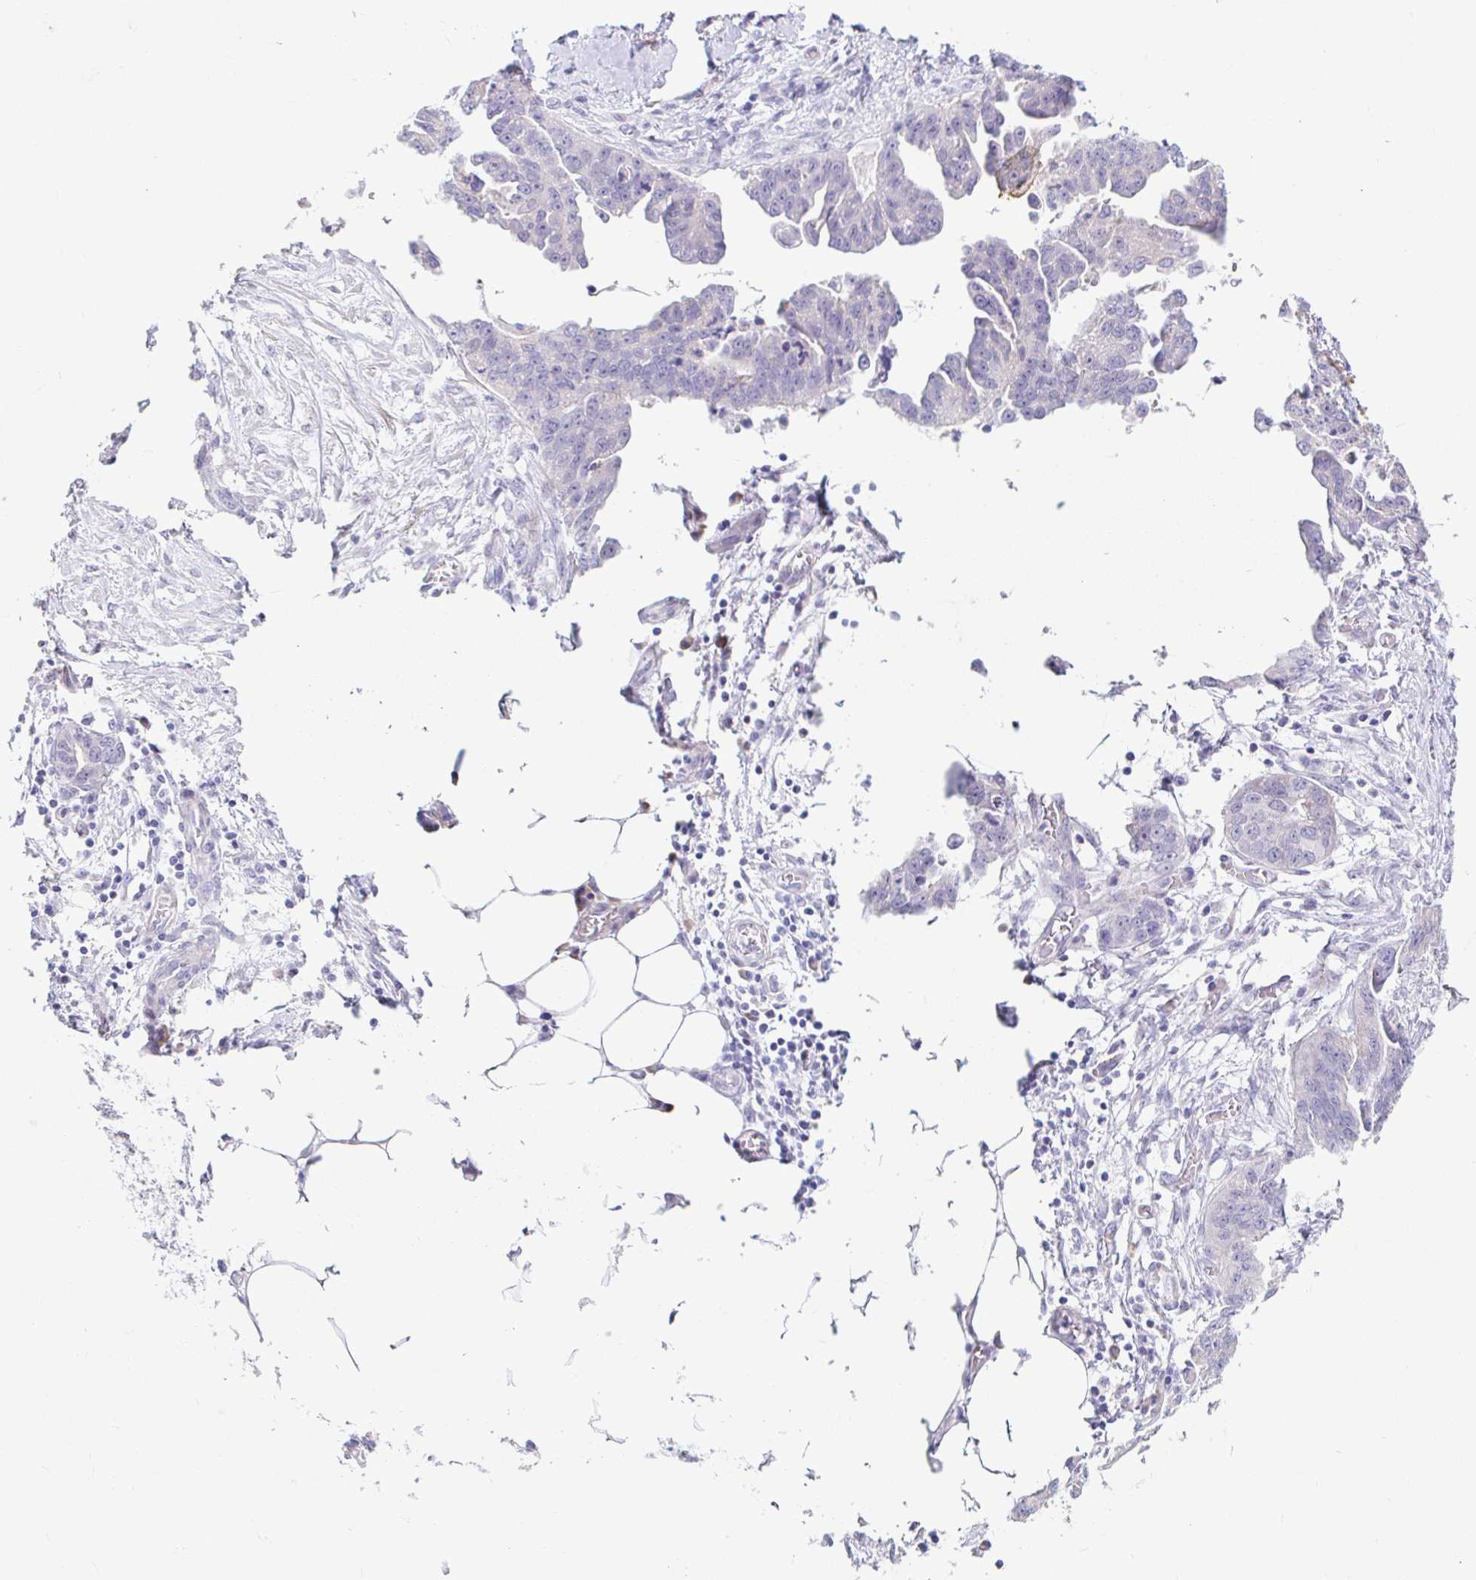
{"staining": {"intensity": "negative", "quantity": "none", "location": "none"}, "tissue": "ovarian cancer", "cell_type": "Tumor cells", "image_type": "cancer", "snomed": [{"axis": "morphology", "description": "Cystadenocarcinoma, serous, NOS"}, {"axis": "topography", "description": "Ovary"}], "caption": "Immunohistochemical staining of human ovarian cancer (serous cystadenocarcinoma) demonstrates no significant positivity in tumor cells.", "gene": "NBPF3", "patient": {"sex": "female", "age": 75}}